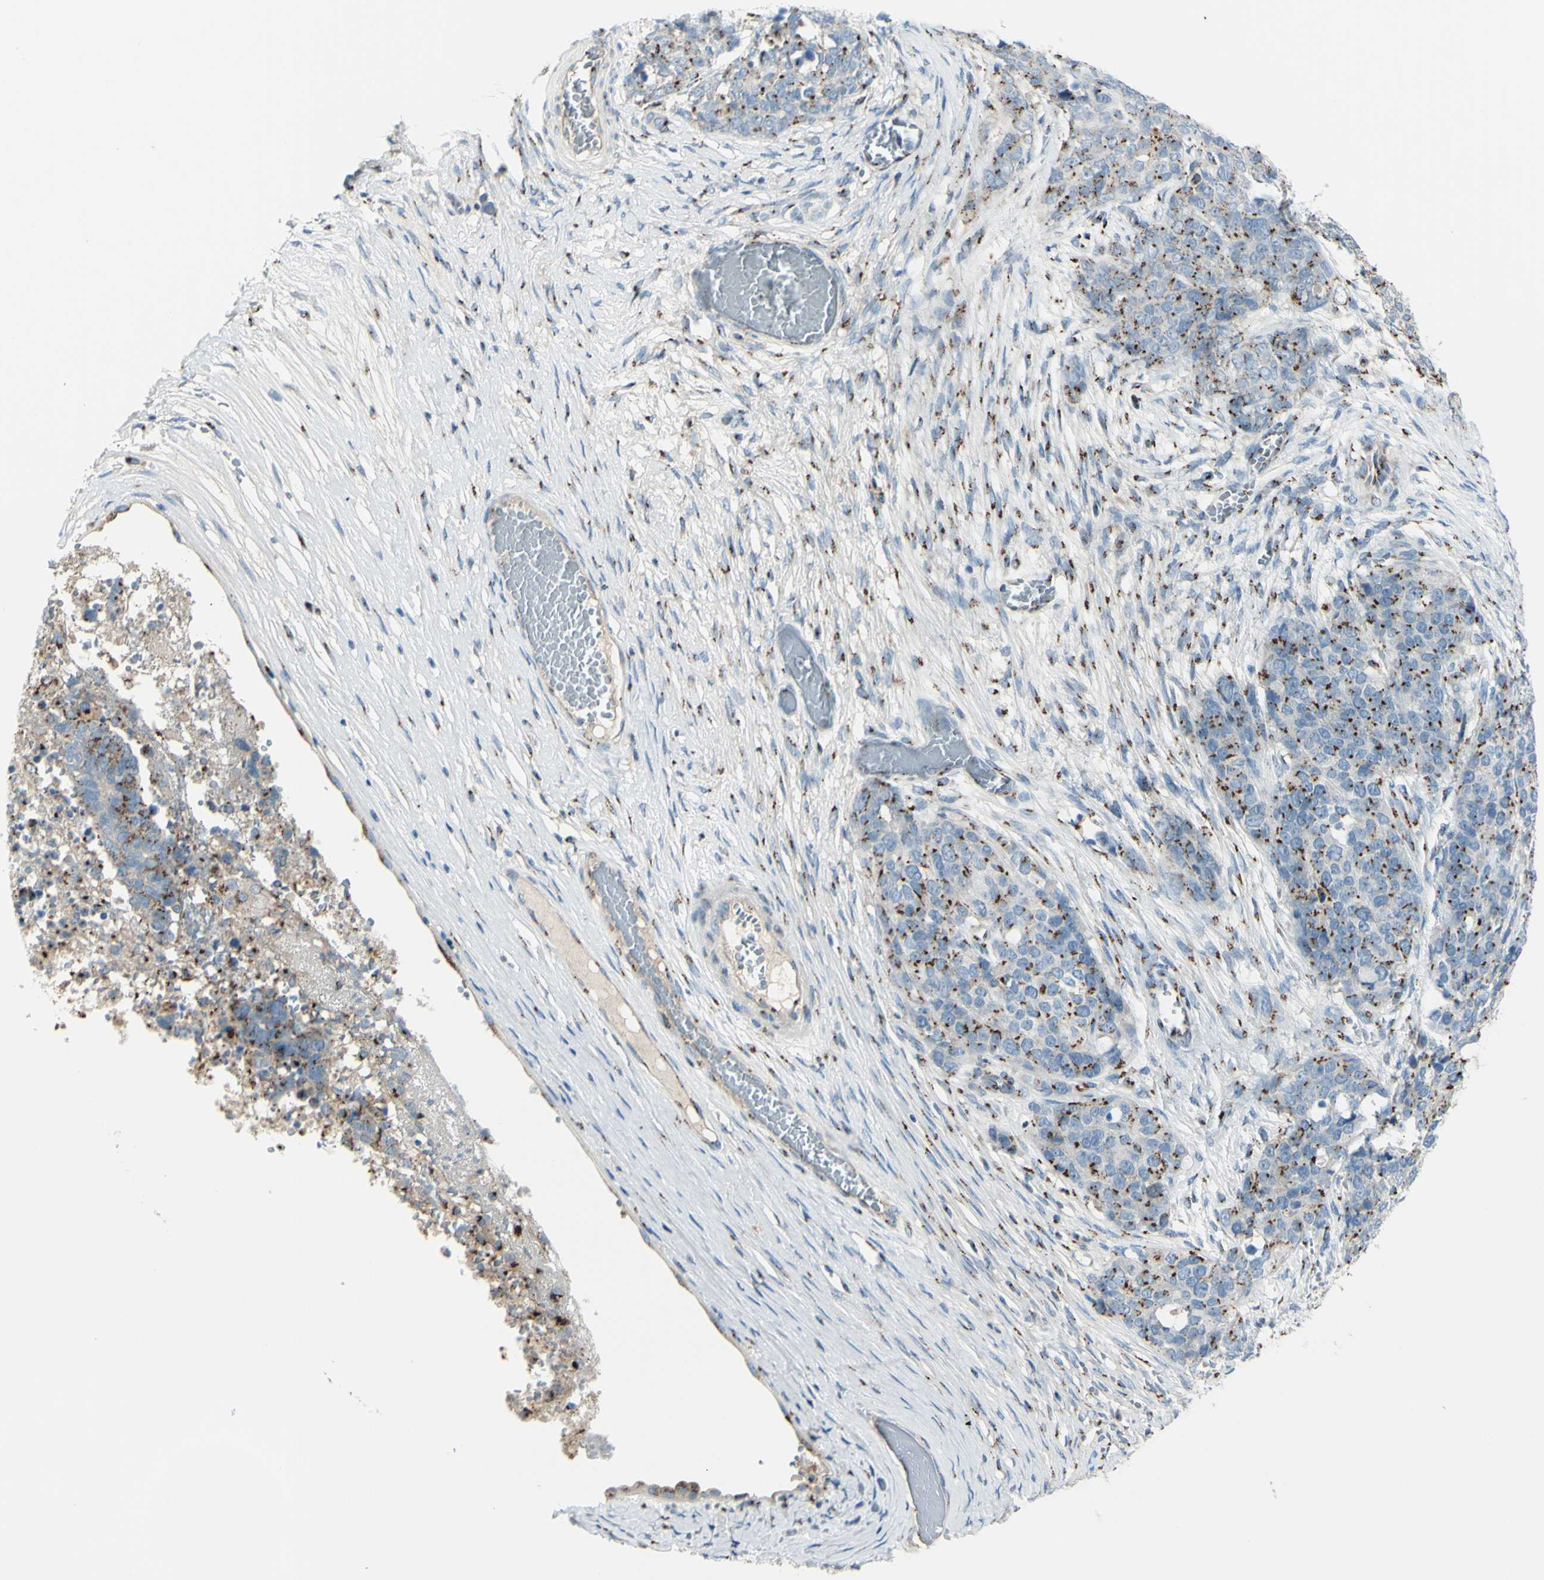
{"staining": {"intensity": "strong", "quantity": "25%-75%", "location": "cytoplasmic/membranous"}, "tissue": "ovarian cancer", "cell_type": "Tumor cells", "image_type": "cancer", "snomed": [{"axis": "morphology", "description": "Cystadenocarcinoma, serous, NOS"}, {"axis": "topography", "description": "Ovary"}], "caption": "Protein expression by IHC demonstrates strong cytoplasmic/membranous expression in approximately 25%-75% of tumor cells in ovarian cancer.", "gene": "B4GALT1", "patient": {"sex": "female", "age": 44}}